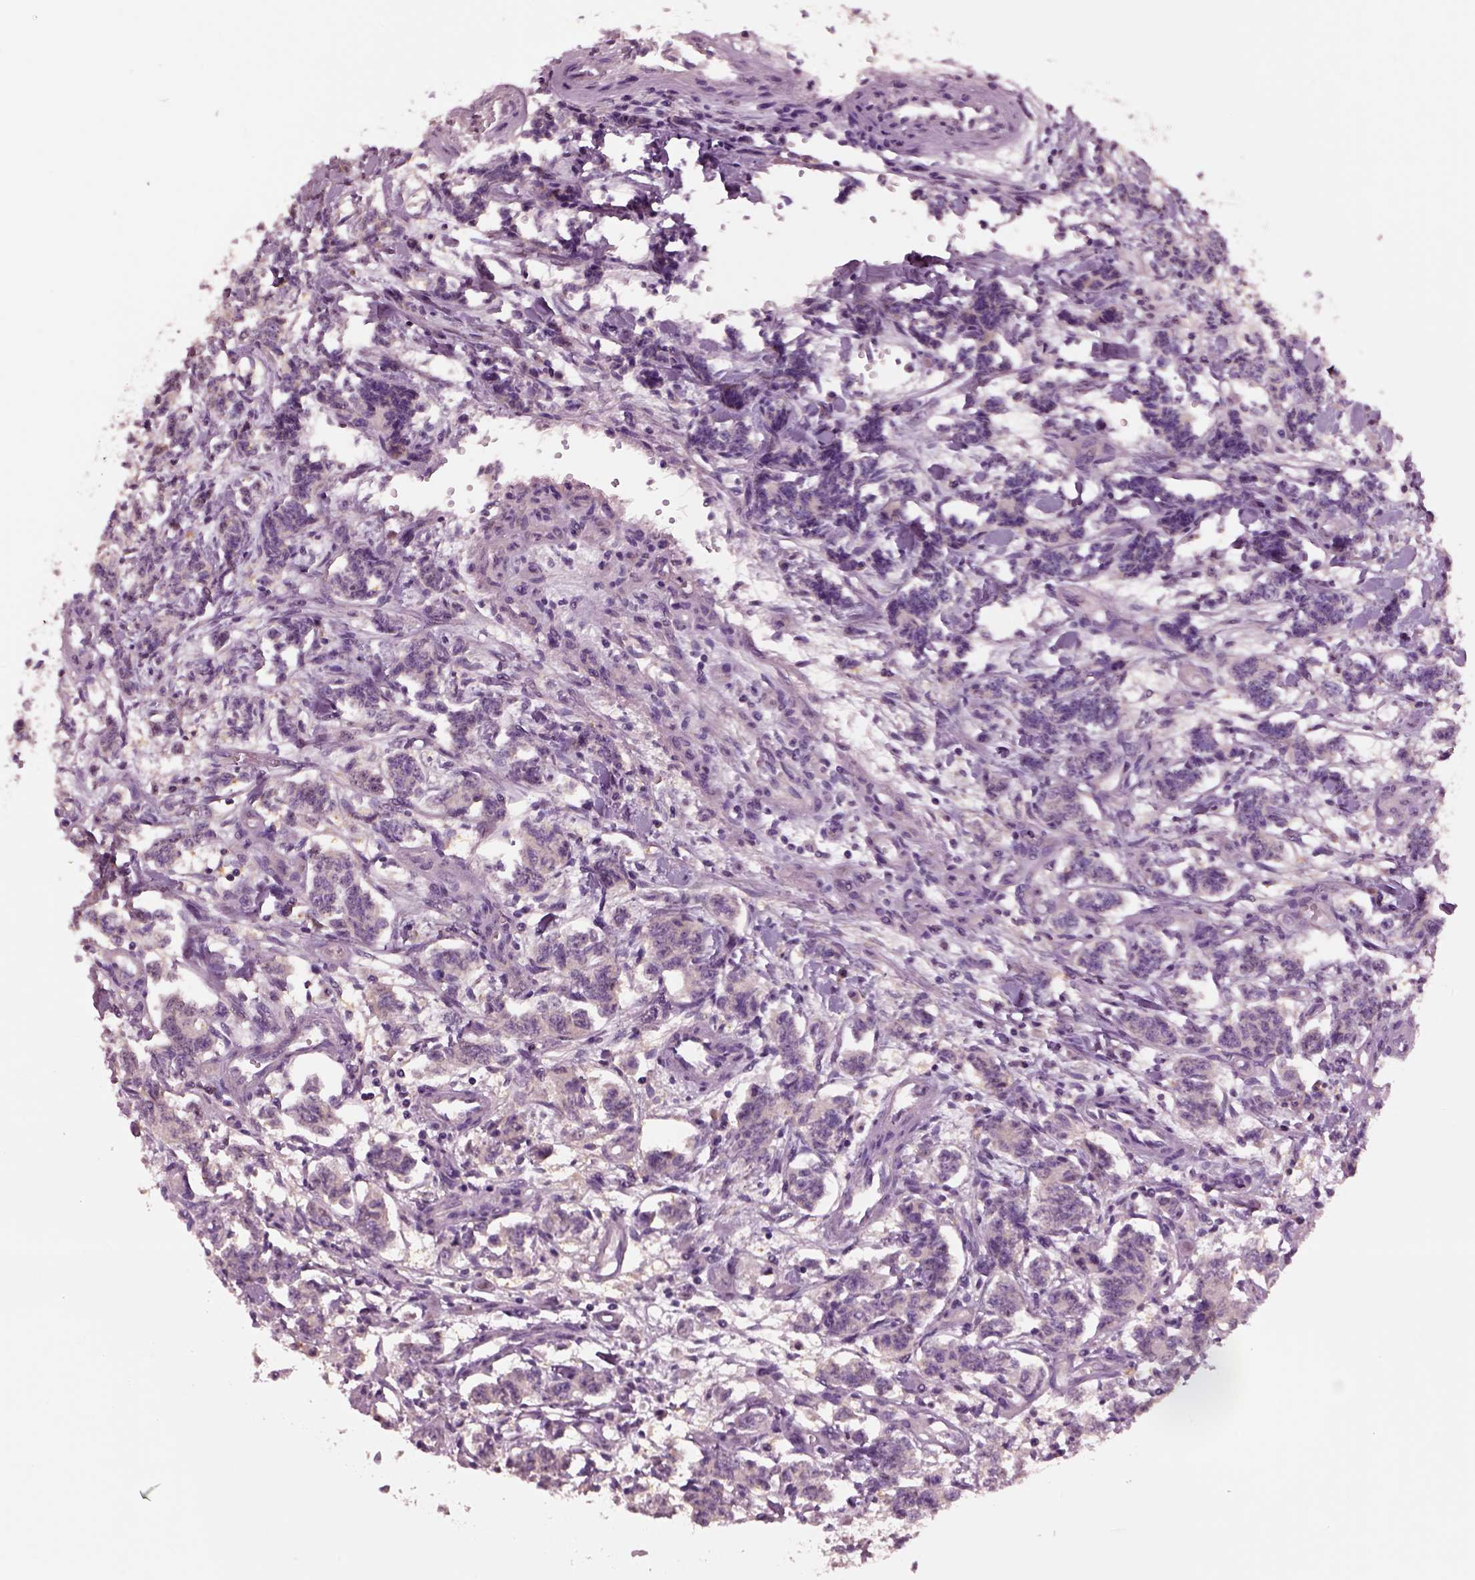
{"staining": {"intensity": "weak", "quantity": ">75%", "location": "cytoplasmic/membranous"}, "tissue": "carcinoid", "cell_type": "Tumor cells", "image_type": "cancer", "snomed": [{"axis": "morphology", "description": "Carcinoid, malignant, NOS"}, {"axis": "topography", "description": "Kidney"}], "caption": "IHC image of human carcinoid stained for a protein (brown), which exhibits low levels of weak cytoplasmic/membranous expression in approximately >75% of tumor cells.", "gene": "CLPSL1", "patient": {"sex": "female", "age": 41}}